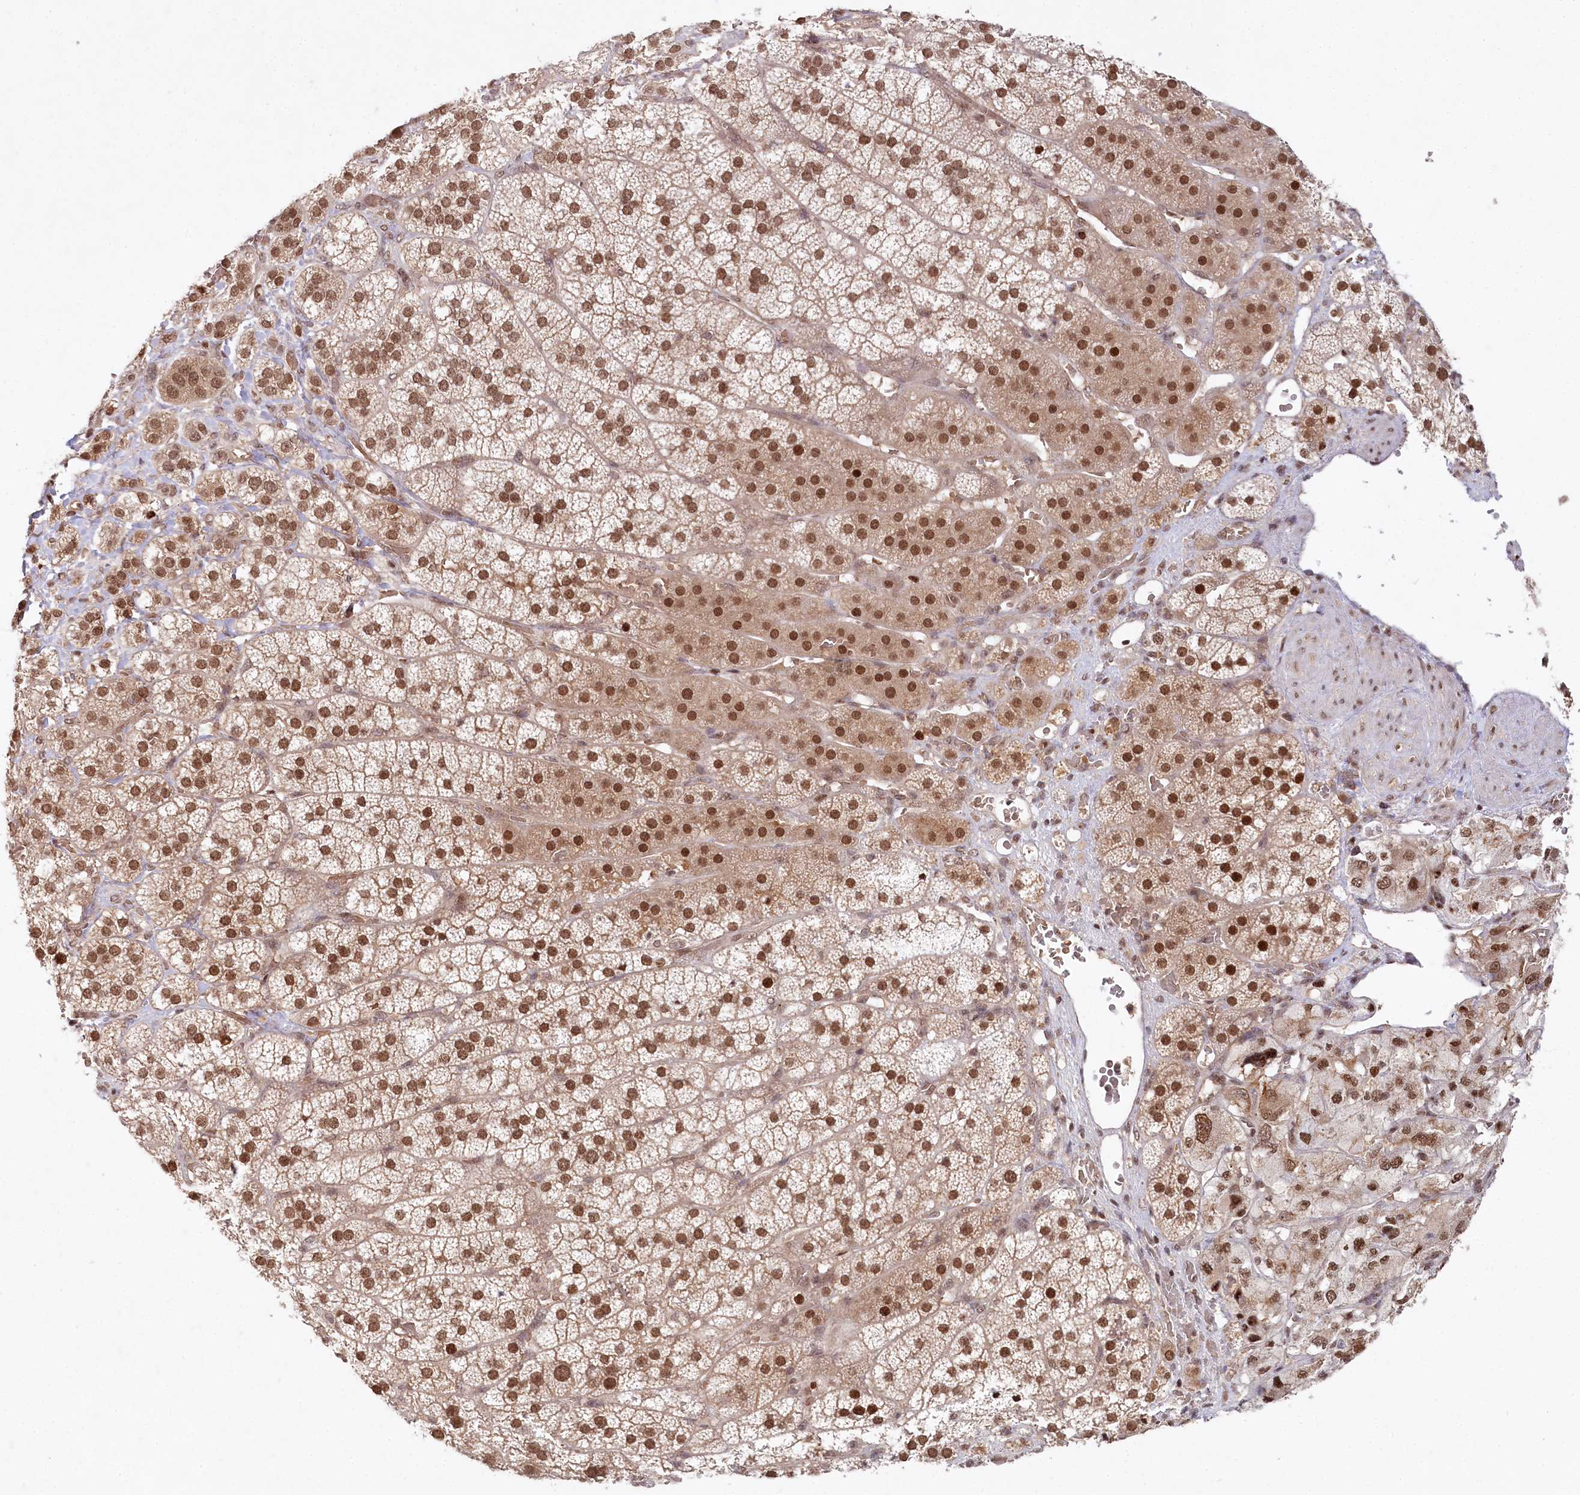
{"staining": {"intensity": "strong", "quantity": ">75%", "location": "nuclear"}, "tissue": "adrenal gland", "cell_type": "Glandular cells", "image_type": "normal", "snomed": [{"axis": "morphology", "description": "Normal tissue, NOS"}, {"axis": "topography", "description": "Adrenal gland"}], "caption": "IHC (DAB) staining of benign human adrenal gland displays strong nuclear protein expression in approximately >75% of glandular cells.", "gene": "CCDC65", "patient": {"sex": "female", "age": 44}}